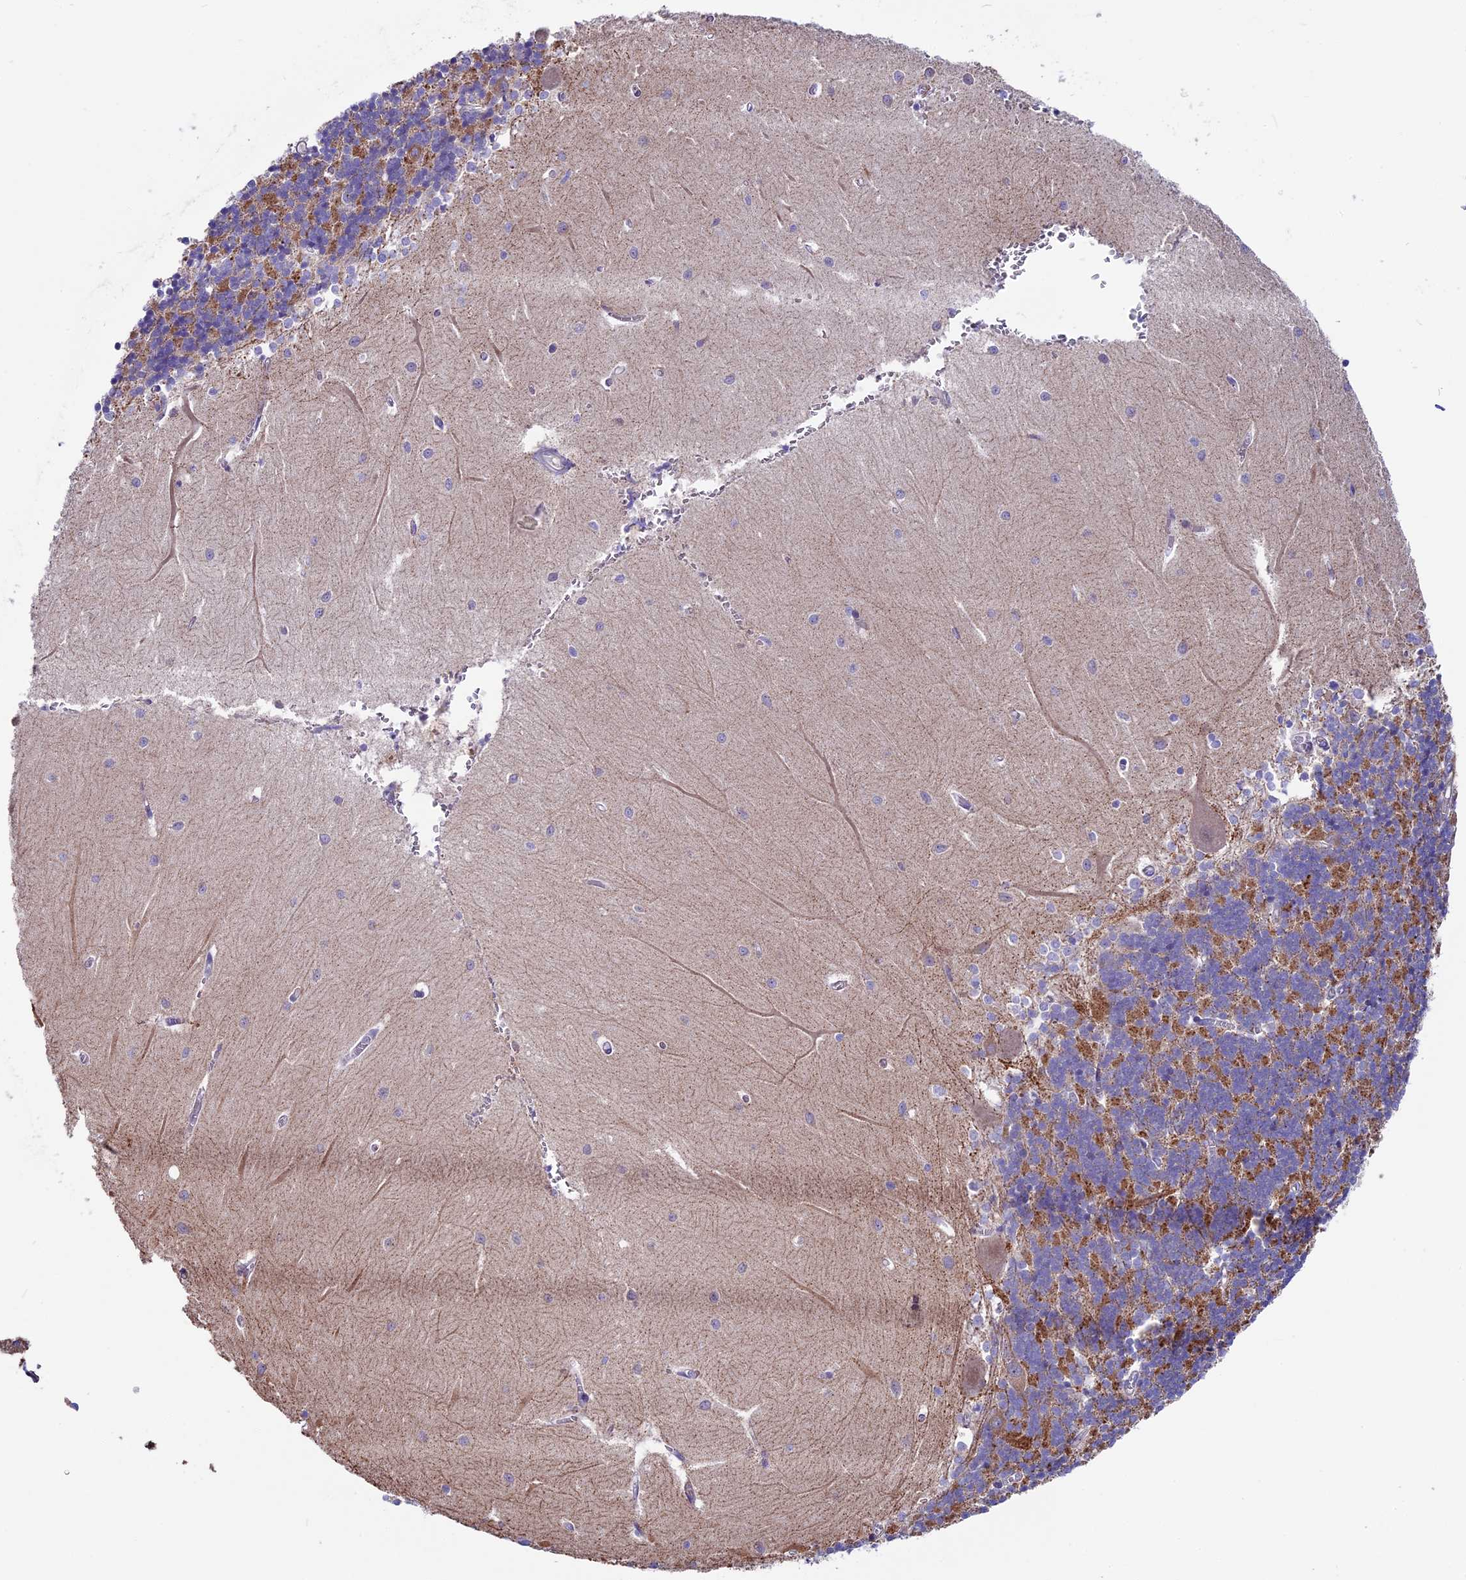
{"staining": {"intensity": "moderate", "quantity": ">75%", "location": "cytoplasmic/membranous"}, "tissue": "cerebellum", "cell_type": "Cells in granular layer", "image_type": "normal", "snomed": [{"axis": "morphology", "description": "Normal tissue, NOS"}, {"axis": "topography", "description": "Cerebellum"}], "caption": "Immunohistochemical staining of benign human cerebellum displays medium levels of moderate cytoplasmic/membranous positivity in about >75% of cells in granular layer.", "gene": "IL20RA", "patient": {"sex": "male", "age": 37}}